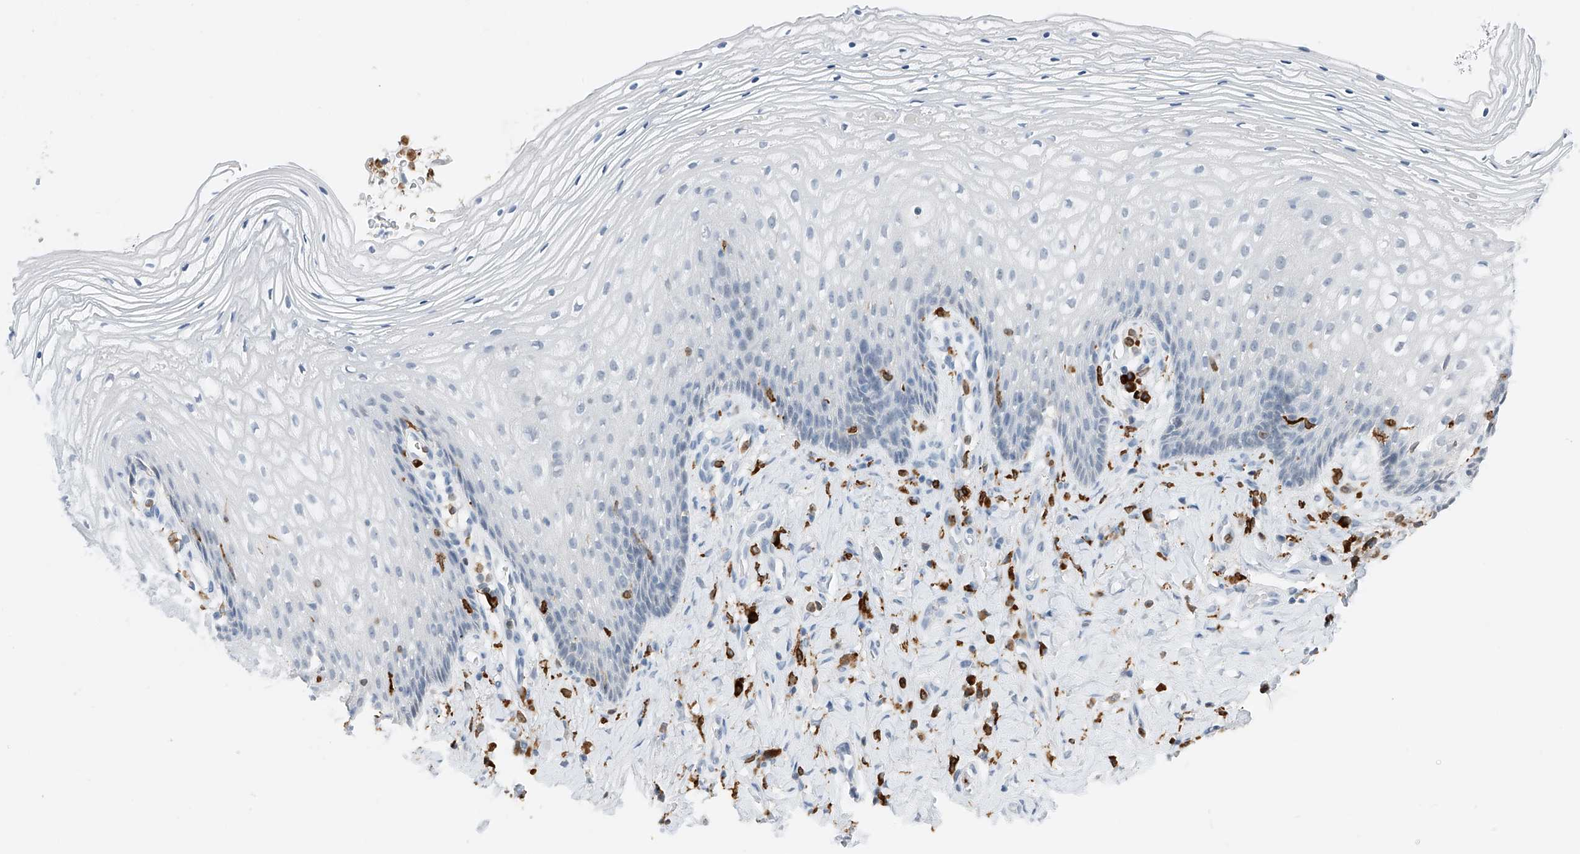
{"staining": {"intensity": "negative", "quantity": "none", "location": "none"}, "tissue": "vagina", "cell_type": "Squamous epithelial cells", "image_type": "normal", "snomed": [{"axis": "morphology", "description": "Normal tissue, NOS"}, {"axis": "topography", "description": "Vagina"}], "caption": "Immunohistochemistry micrograph of benign human vagina stained for a protein (brown), which displays no staining in squamous epithelial cells.", "gene": "TBXAS1", "patient": {"sex": "female", "age": 60}}